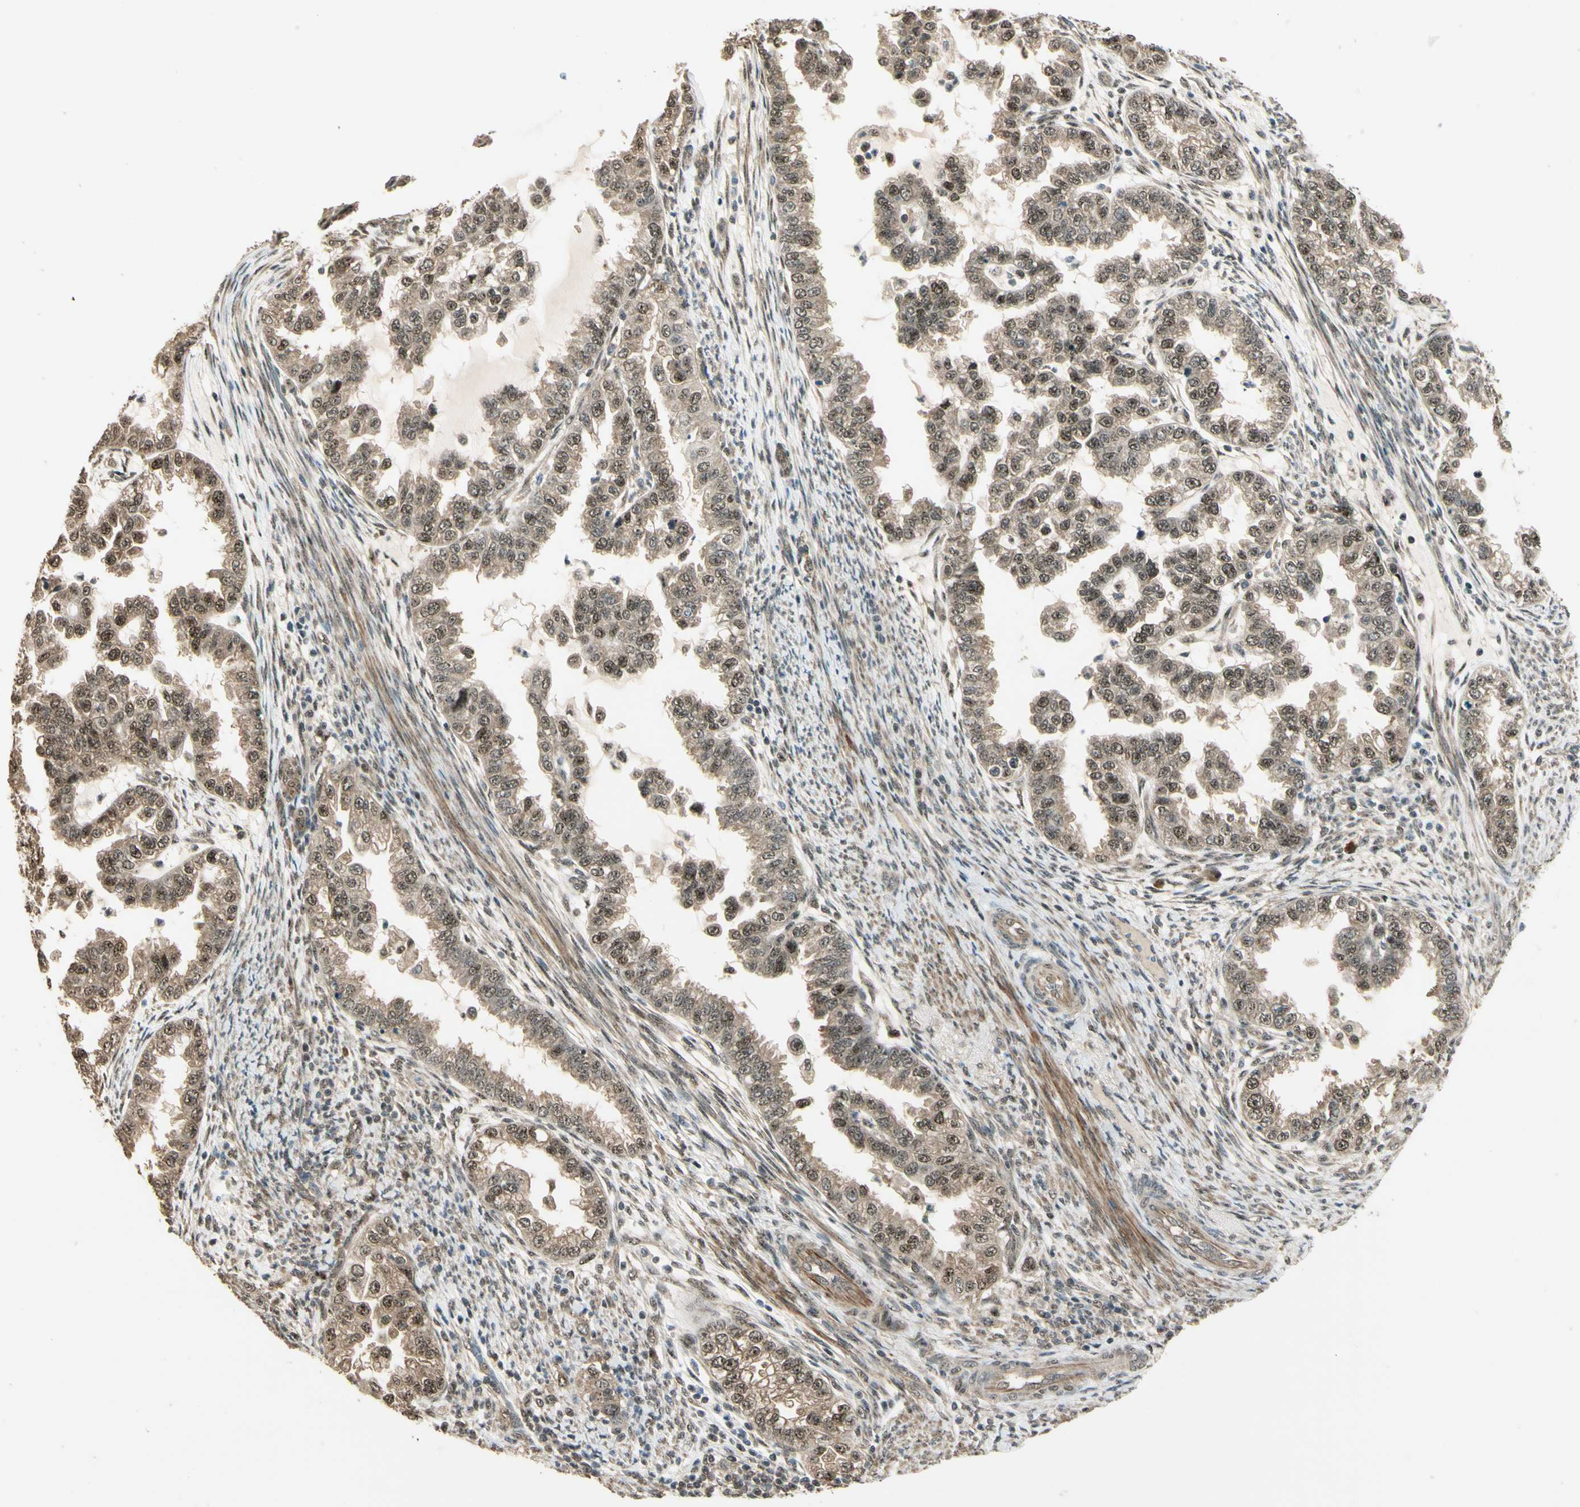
{"staining": {"intensity": "moderate", "quantity": ">75%", "location": "cytoplasmic/membranous,nuclear"}, "tissue": "endometrial cancer", "cell_type": "Tumor cells", "image_type": "cancer", "snomed": [{"axis": "morphology", "description": "Adenocarcinoma, NOS"}, {"axis": "topography", "description": "Endometrium"}], "caption": "Immunohistochemical staining of endometrial cancer reveals medium levels of moderate cytoplasmic/membranous and nuclear positivity in approximately >75% of tumor cells.", "gene": "MCPH1", "patient": {"sex": "female", "age": 85}}